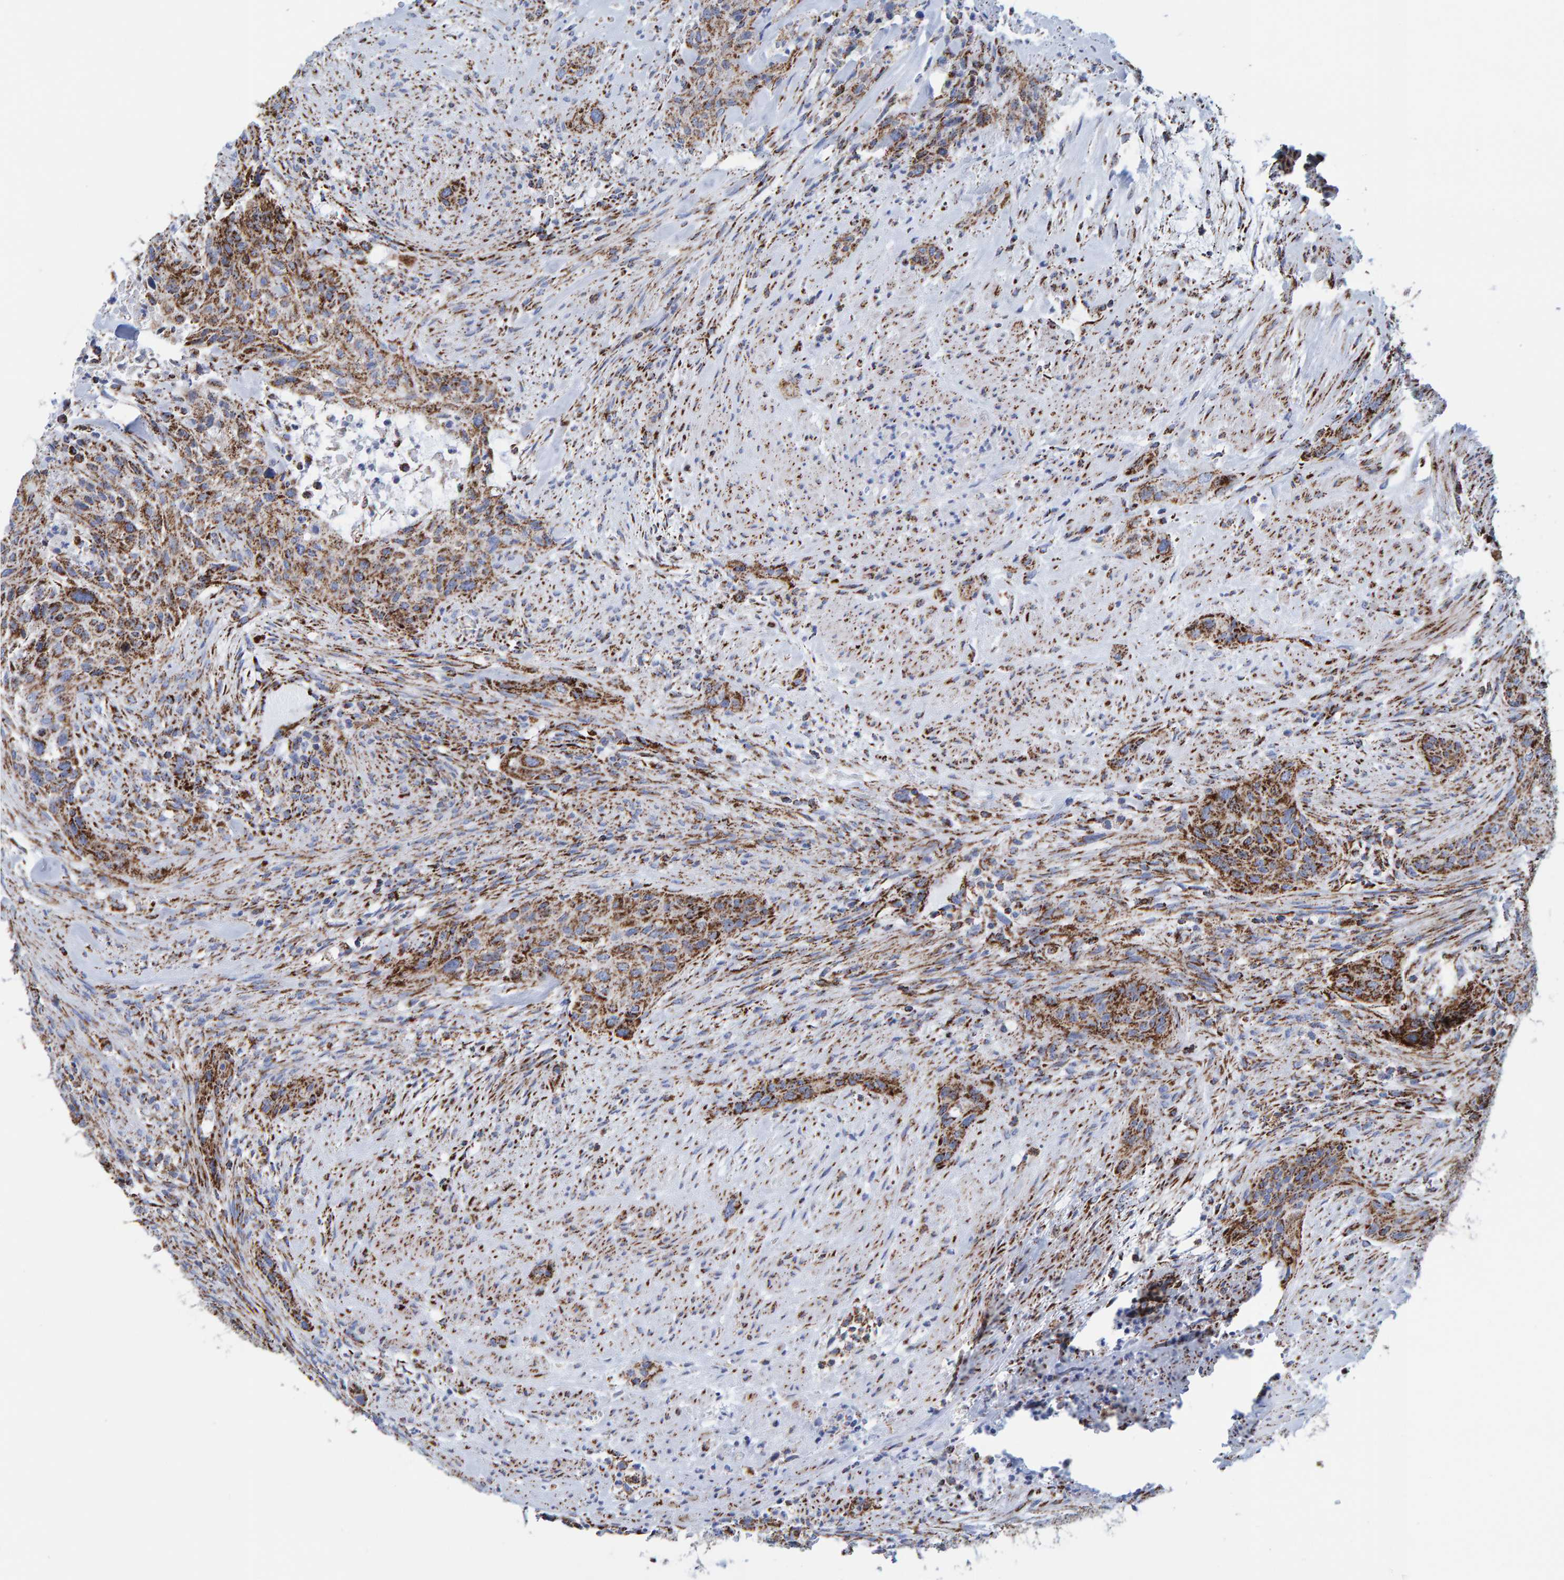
{"staining": {"intensity": "moderate", "quantity": ">75%", "location": "cytoplasmic/membranous"}, "tissue": "urothelial cancer", "cell_type": "Tumor cells", "image_type": "cancer", "snomed": [{"axis": "morphology", "description": "Urothelial carcinoma, High grade"}, {"axis": "topography", "description": "Urinary bladder"}], "caption": "Protein staining of high-grade urothelial carcinoma tissue exhibits moderate cytoplasmic/membranous expression in approximately >75% of tumor cells.", "gene": "ENSG00000262660", "patient": {"sex": "male", "age": 35}}